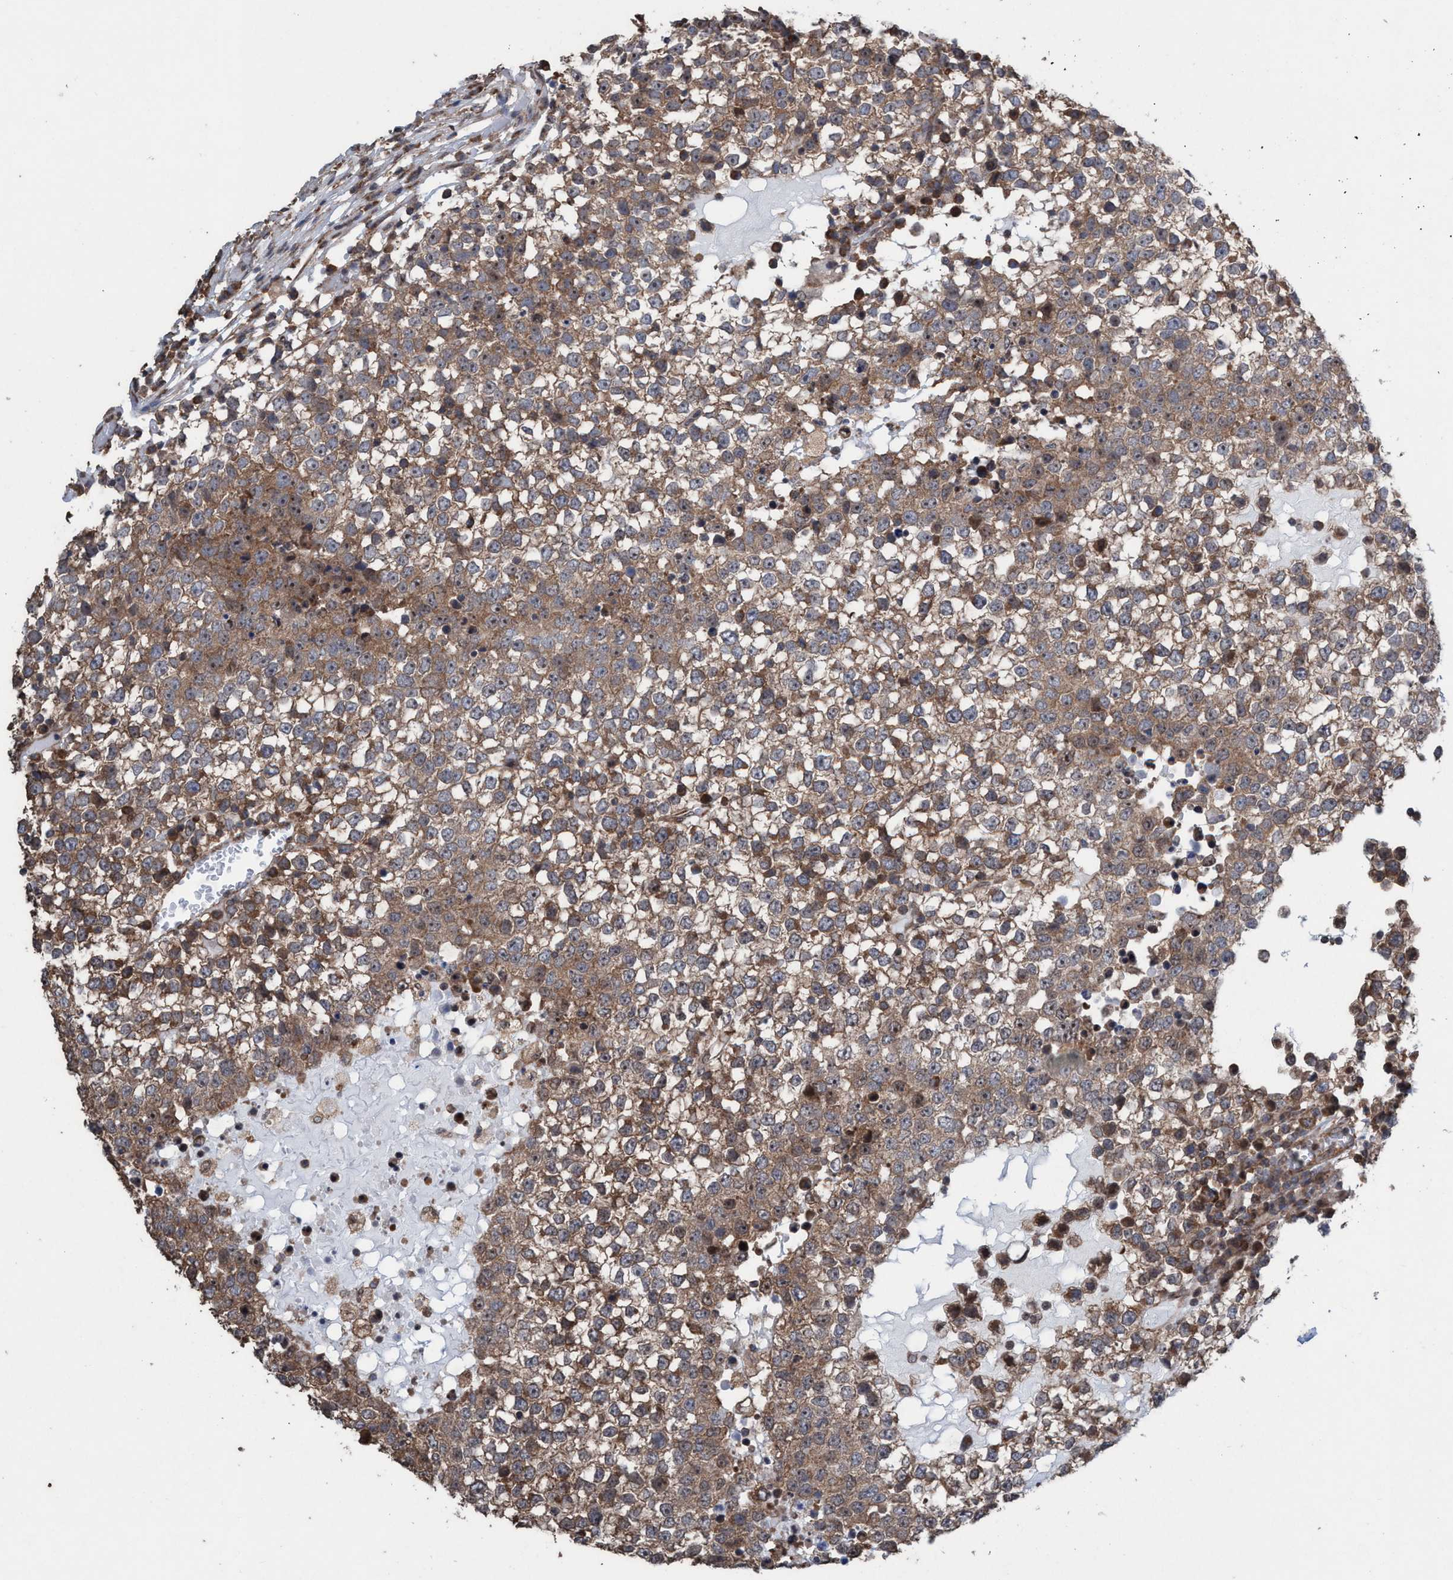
{"staining": {"intensity": "moderate", "quantity": ">75%", "location": "cytoplasmic/membranous"}, "tissue": "testis cancer", "cell_type": "Tumor cells", "image_type": "cancer", "snomed": [{"axis": "morphology", "description": "Seminoma, NOS"}, {"axis": "topography", "description": "Testis"}], "caption": "Immunohistochemical staining of human seminoma (testis) demonstrates medium levels of moderate cytoplasmic/membranous protein expression in about >75% of tumor cells.", "gene": "METAP2", "patient": {"sex": "male", "age": 65}}